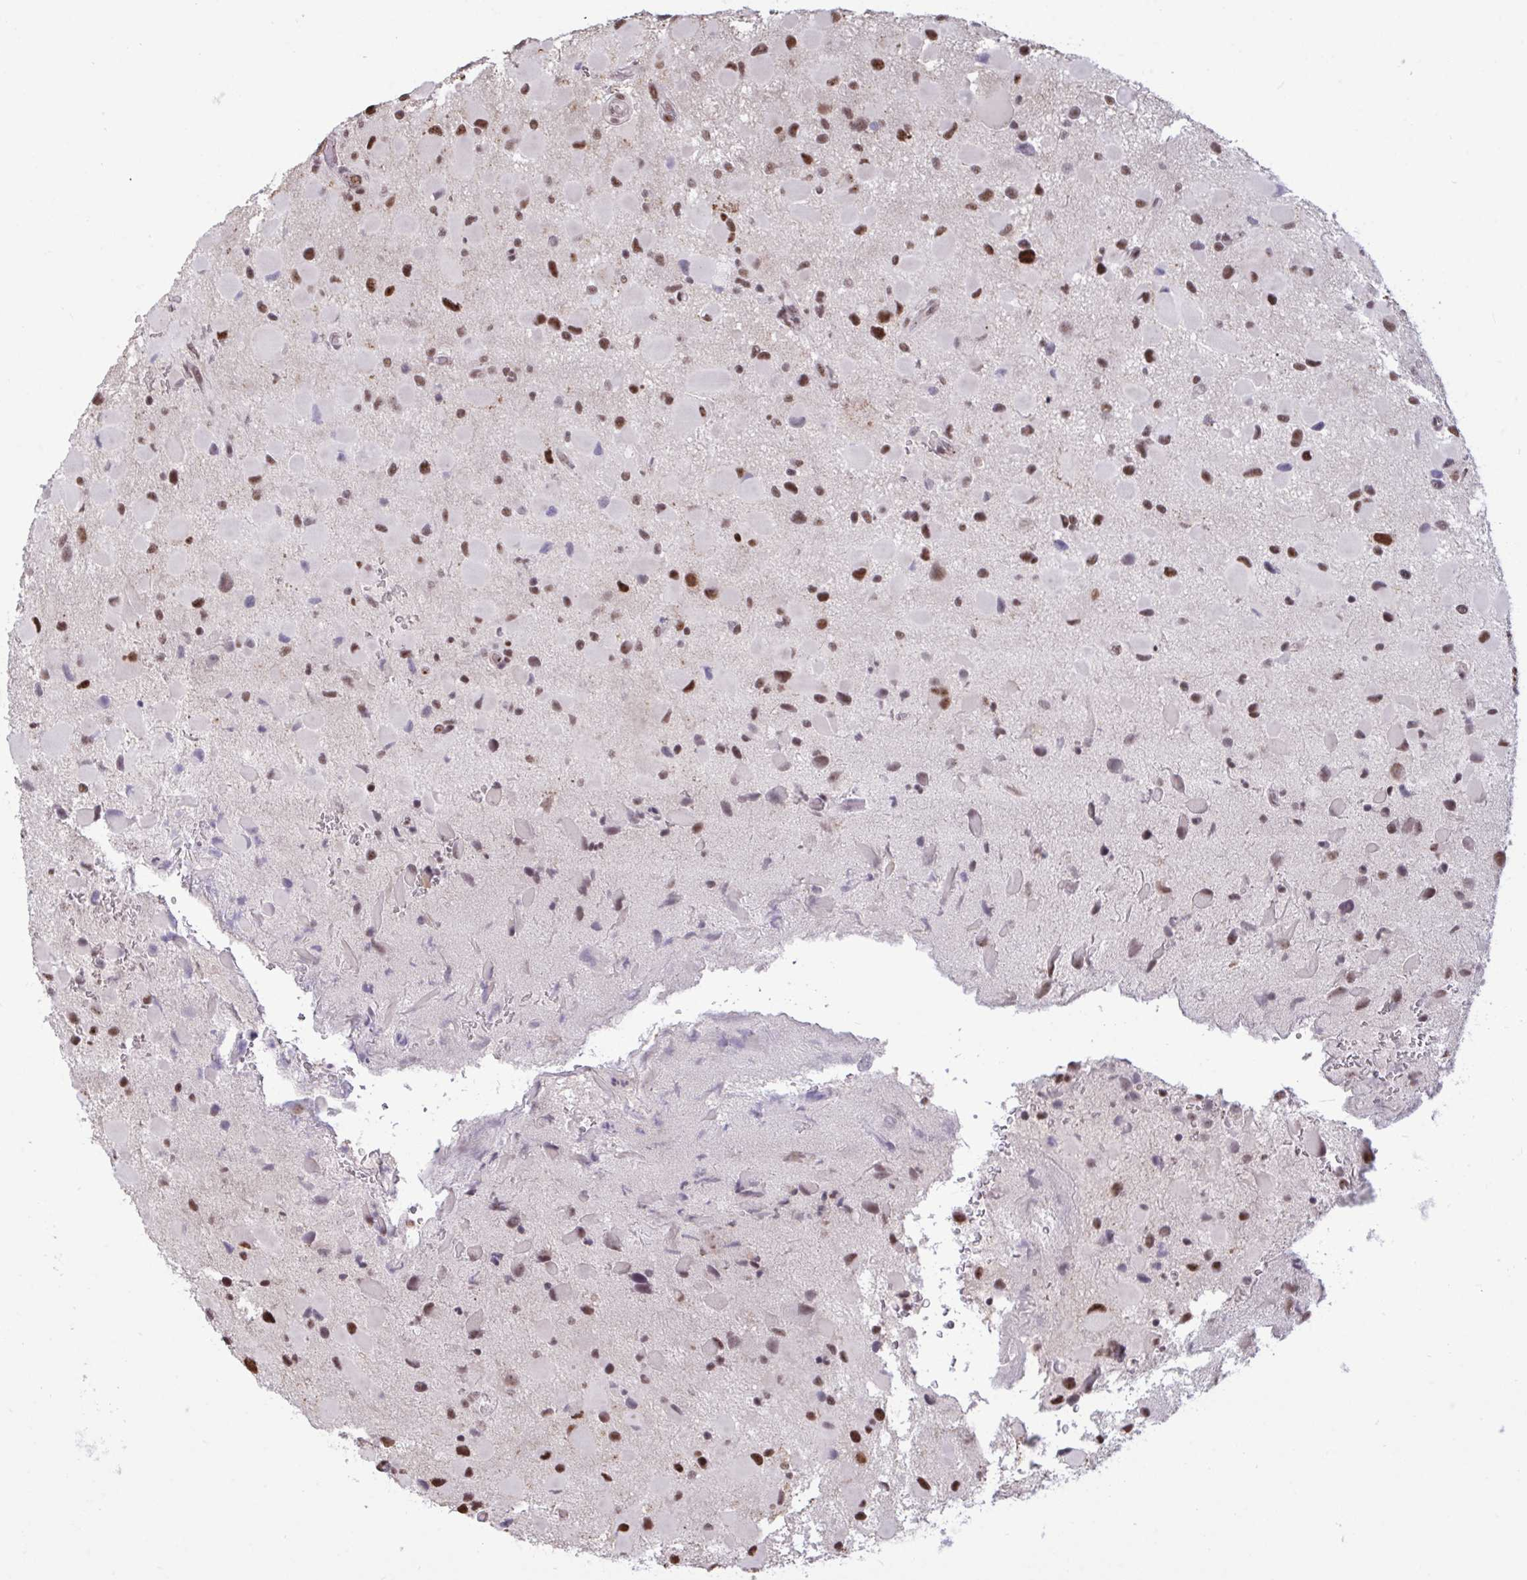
{"staining": {"intensity": "moderate", "quantity": "25%-75%", "location": "nuclear"}, "tissue": "glioma", "cell_type": "Tumor cells", "image_type": "cancer", "snomed": [{"axis": "morphology", "description": "Glioma, malignant, Low grade"}, {"axis": "topography", "description": "Brain"}], "caption": "A micrograph of glioma stained for a protein demonstrates moderate nuclear brown staining in tumor cells.", "gene": "PUF60", "patient": {"sex": "female", "age": 32}}